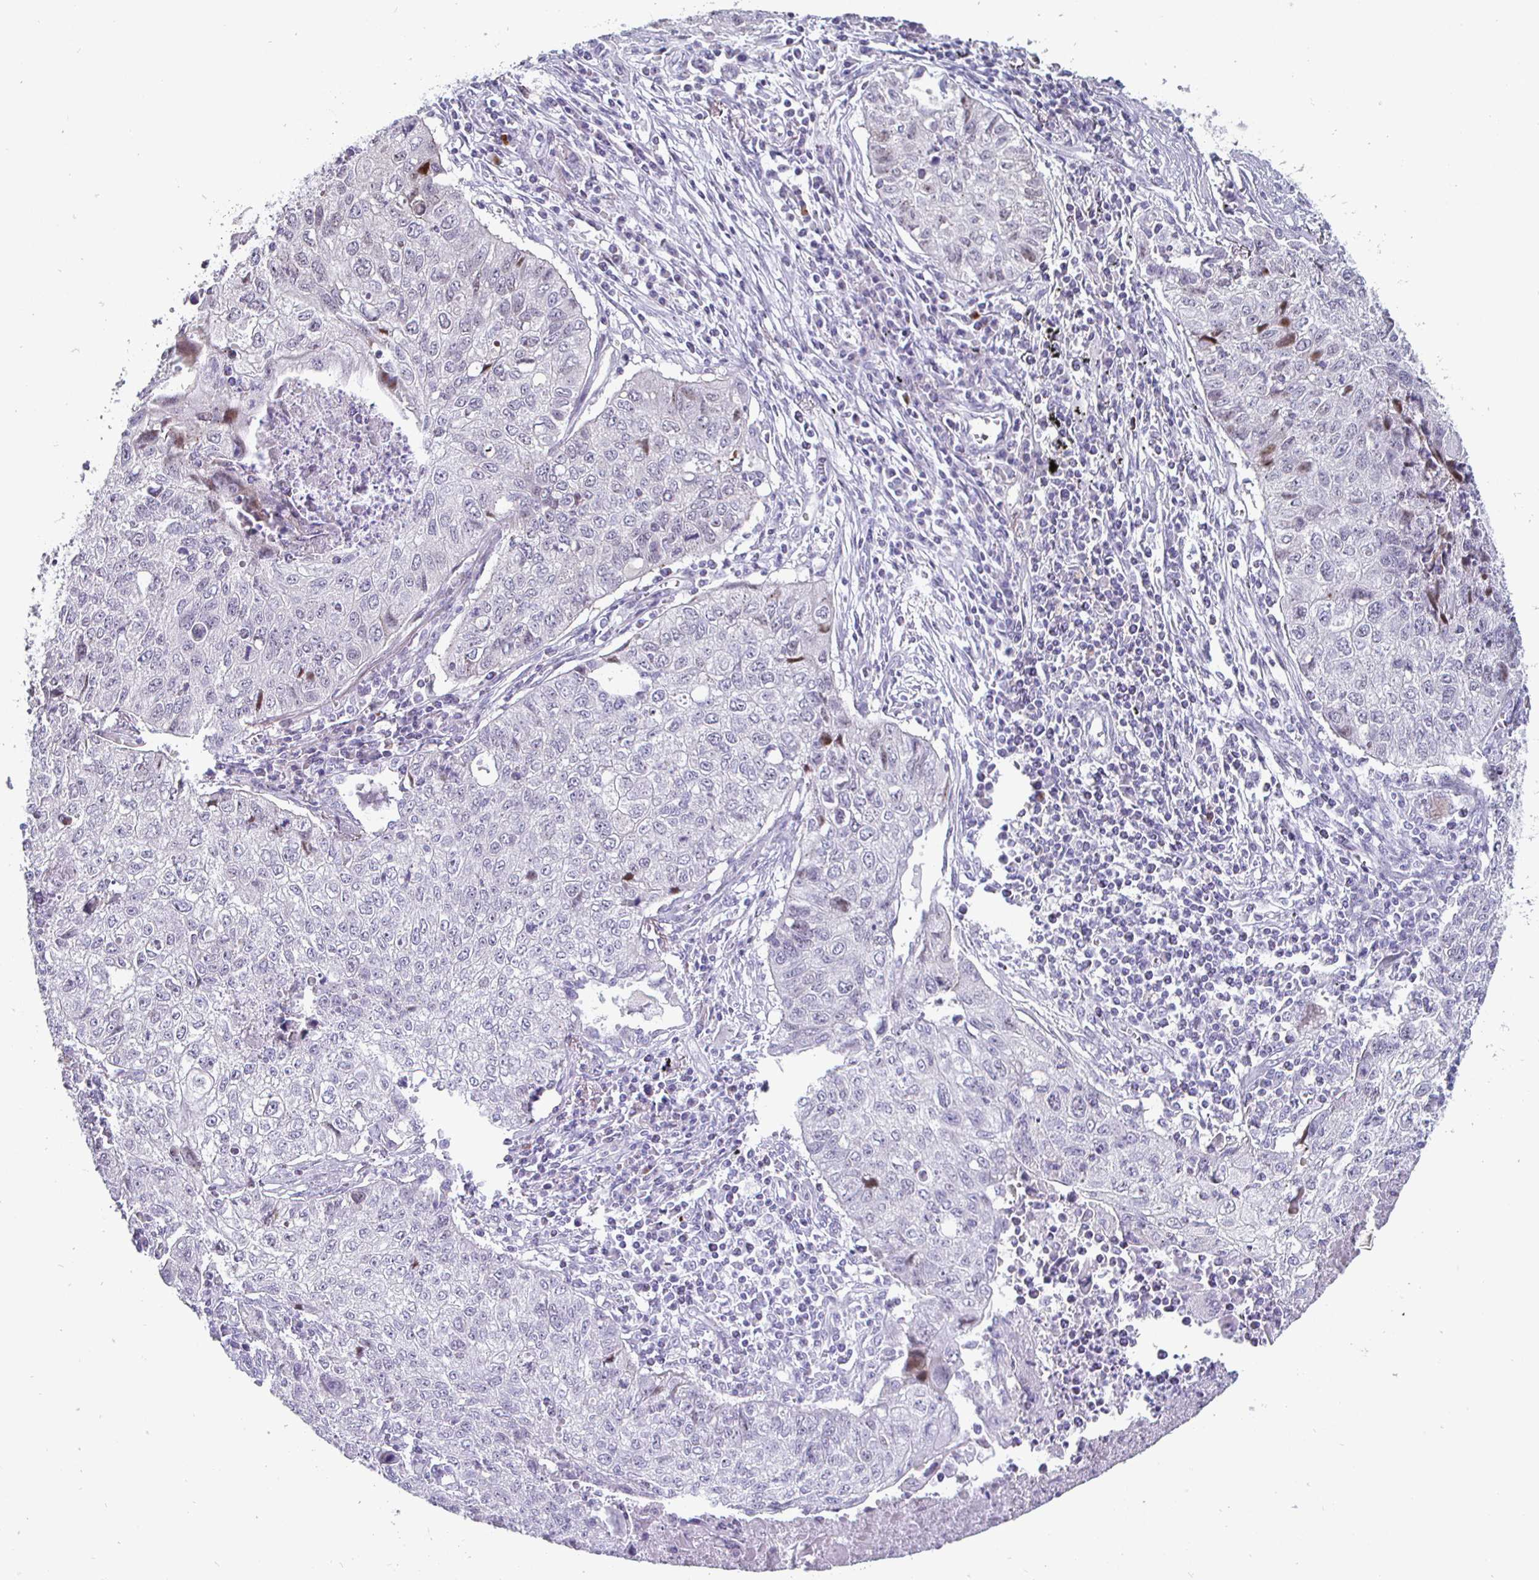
{"staining": {"intensity": "negative", "quantity": "none", "location": "none"}, "tissue": "lung cancer", "cell_type": "Tumor cells", "image_type": "cancer", "snomed": [{"axis": "morphology", "description": "Normal morphology"}, {"axis": "morphology", "description": "Aneuploidy"}, {"axis": "morphology", "description": "Squamous cell carcinoma, NOS"}, {"axis": "topography", "description": "Lymph node"}, {"axis": "topography", "description": "Lung"}], "caption": "Immunohistochemistry (IHC) photomicrograph of neoplastic tissue: human lung cancer (squamous cell carcinoma) stained with DAB (3,3'-diaminobenzidine) shows no significant protein staining in tumor cells.", "gene": "DMRTB1", "patient": {"sex": "female", "age": 76}}